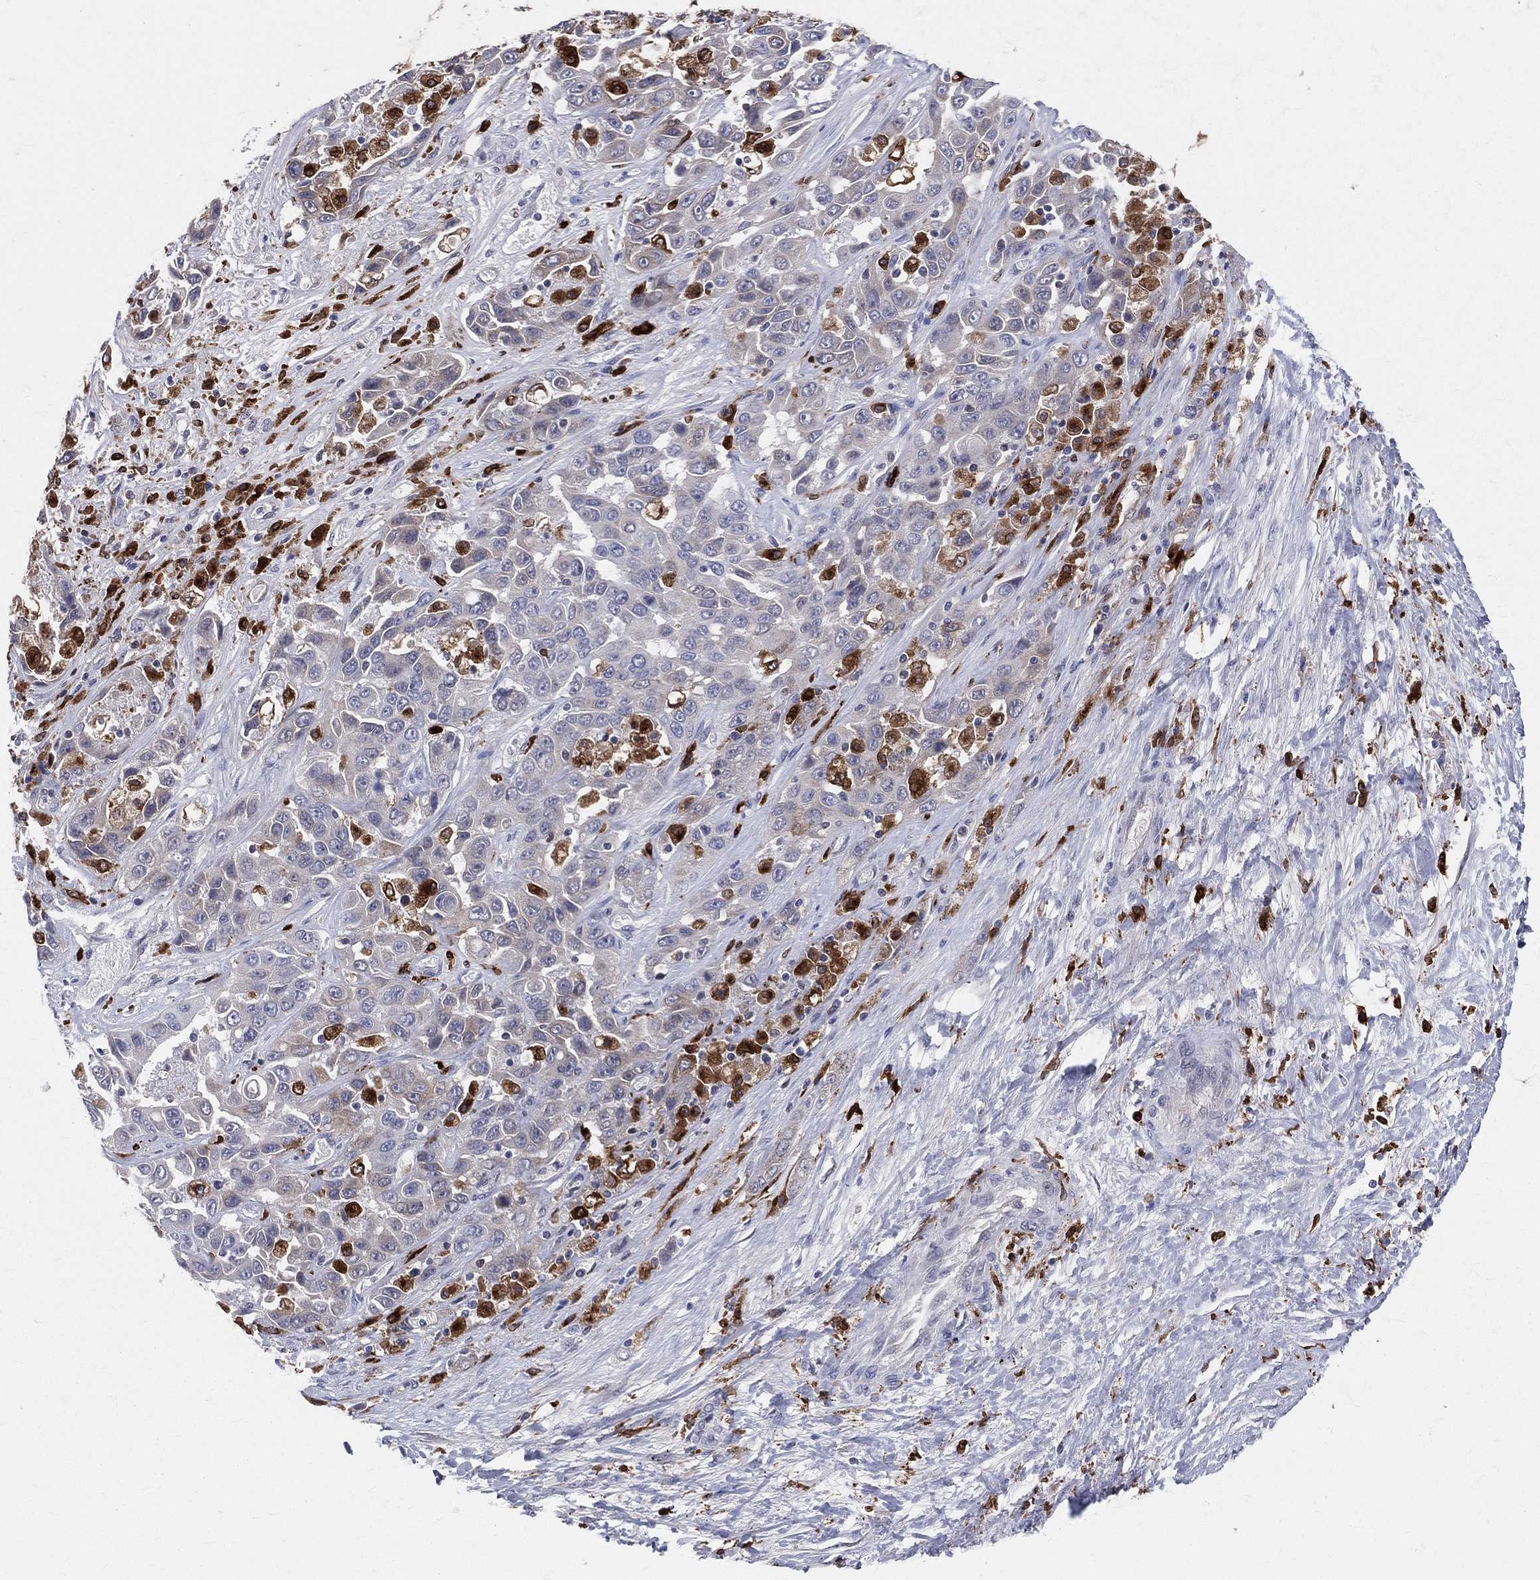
{"staining": {"intensity": "moderate", "quantity": "<25%", "location": "cytoplasmic/membranous"}, "tissue": "liver cancer", "cell_type": "Tumor cells", "image_type": "cancer", "snomed": [{"axis": "morphology", "description": "Cholangiocarcinoma"}, {"axis": "topography", "description": "Liver"}], "caption": "A high-resolution micrograph shows IHC staining of liver cancer (cholangiocarcinoma), which displays moderate cytoplasmic/membranous staining in about <25% of tumor cells. (DAB (3,3'-diaminobenzidine) IHC with brightfield microscopy, high magnification).", "gene": "CD74", "patient": {"sex": "female", "age": 52}}